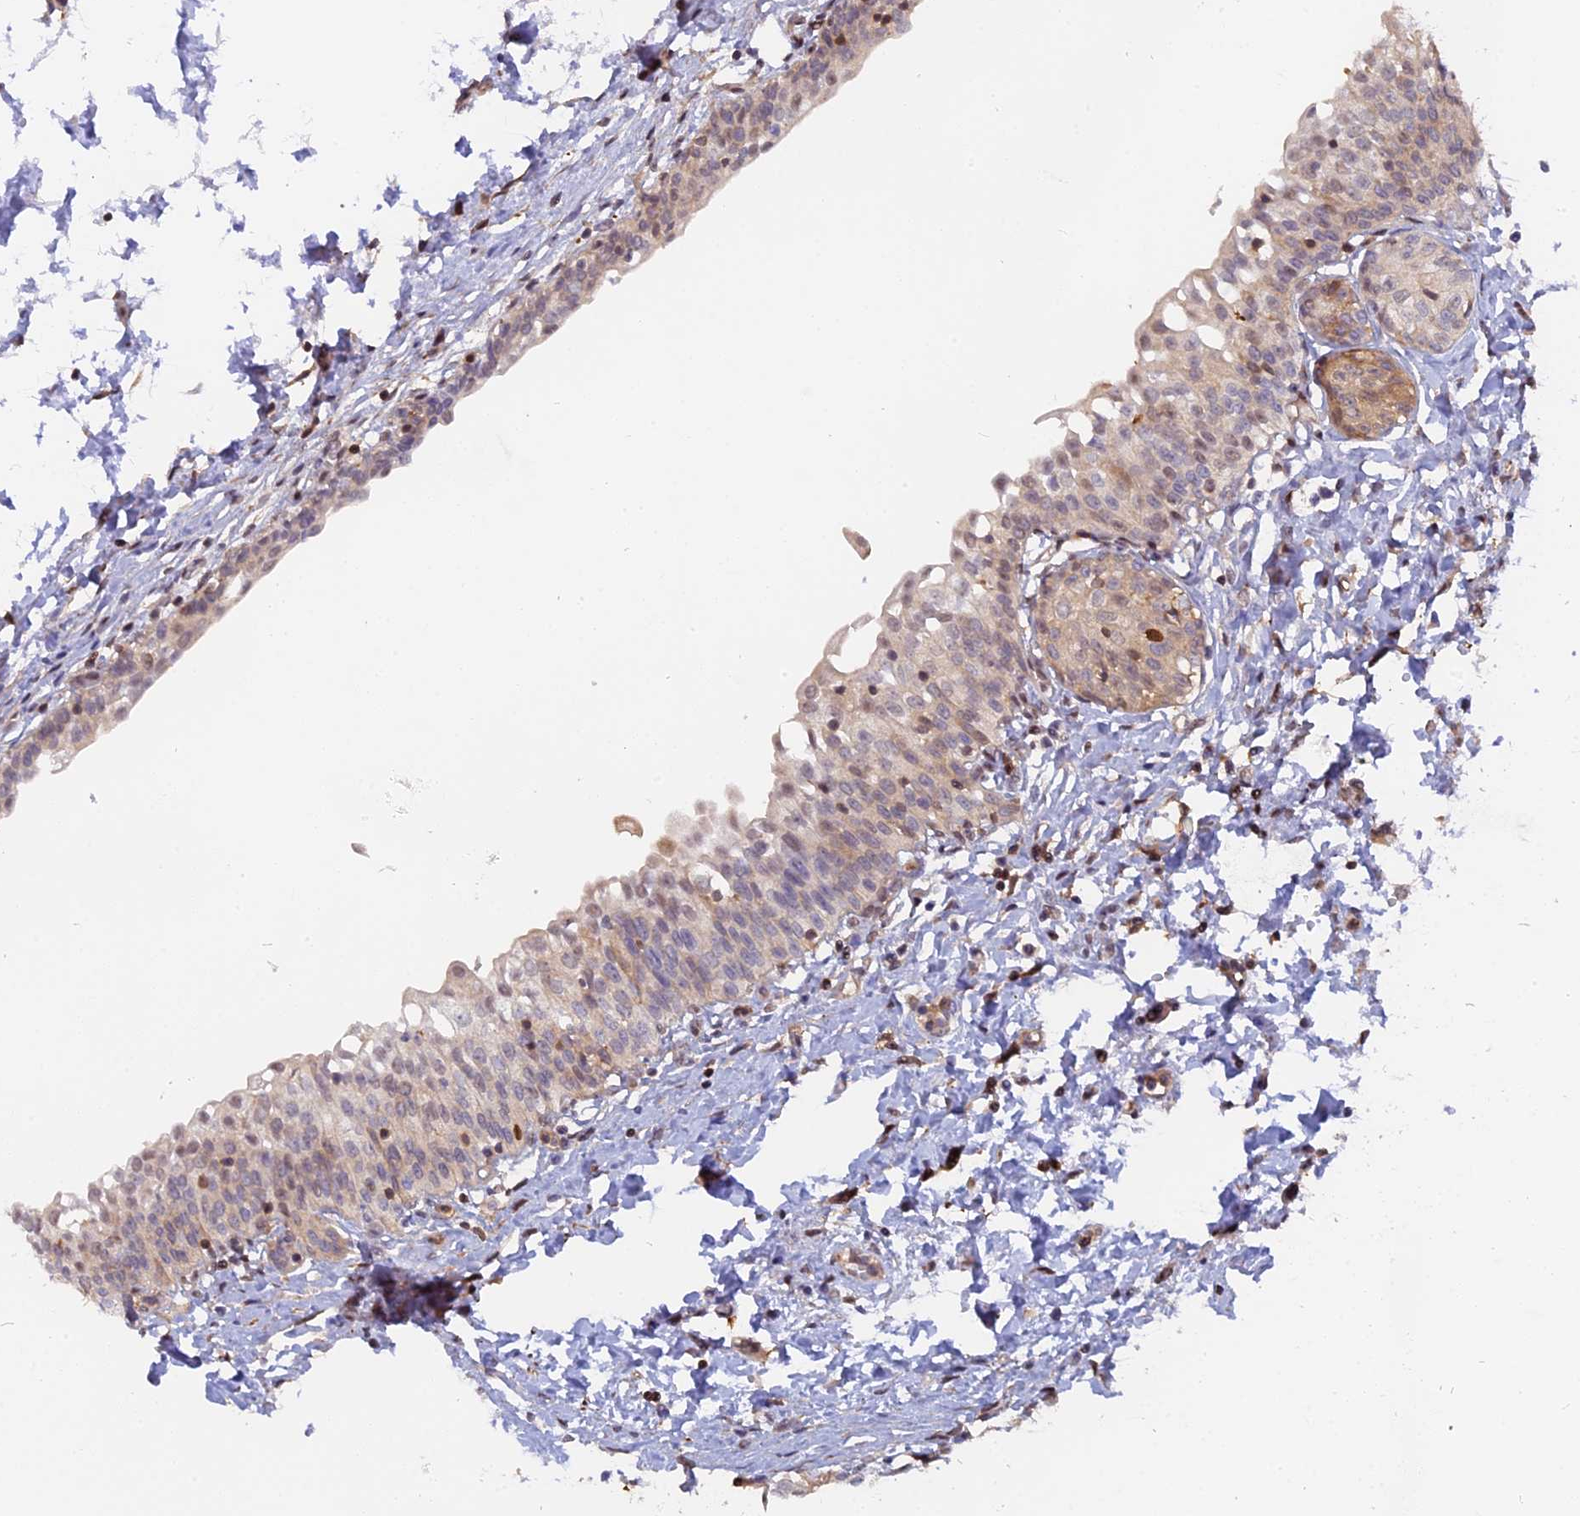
{"staining": {"intensity": "moderate", "quantity": "25%-75%", "location": "cytoplasmic/membranous,nuclear"}, "tissue": "urinary bladder", "cell_type": "Urothelial cells", "image_type": "normal", "snomed": [{"axis": "morphology", "description": "Normal tissue, NOS"}, {"axis": "topography", "description": "Urinary bladder"}], "caption": "This histopathology image demonstrates immunohistochemistry (IHC) staining of benign urinary bladder, with medium moderate cytoplasmic/membranous,nuclear expression in approximately 25%-75% of urothelial cells.", "gene": "FAM118B", "patient": {"sex": "male", "age": 55}}